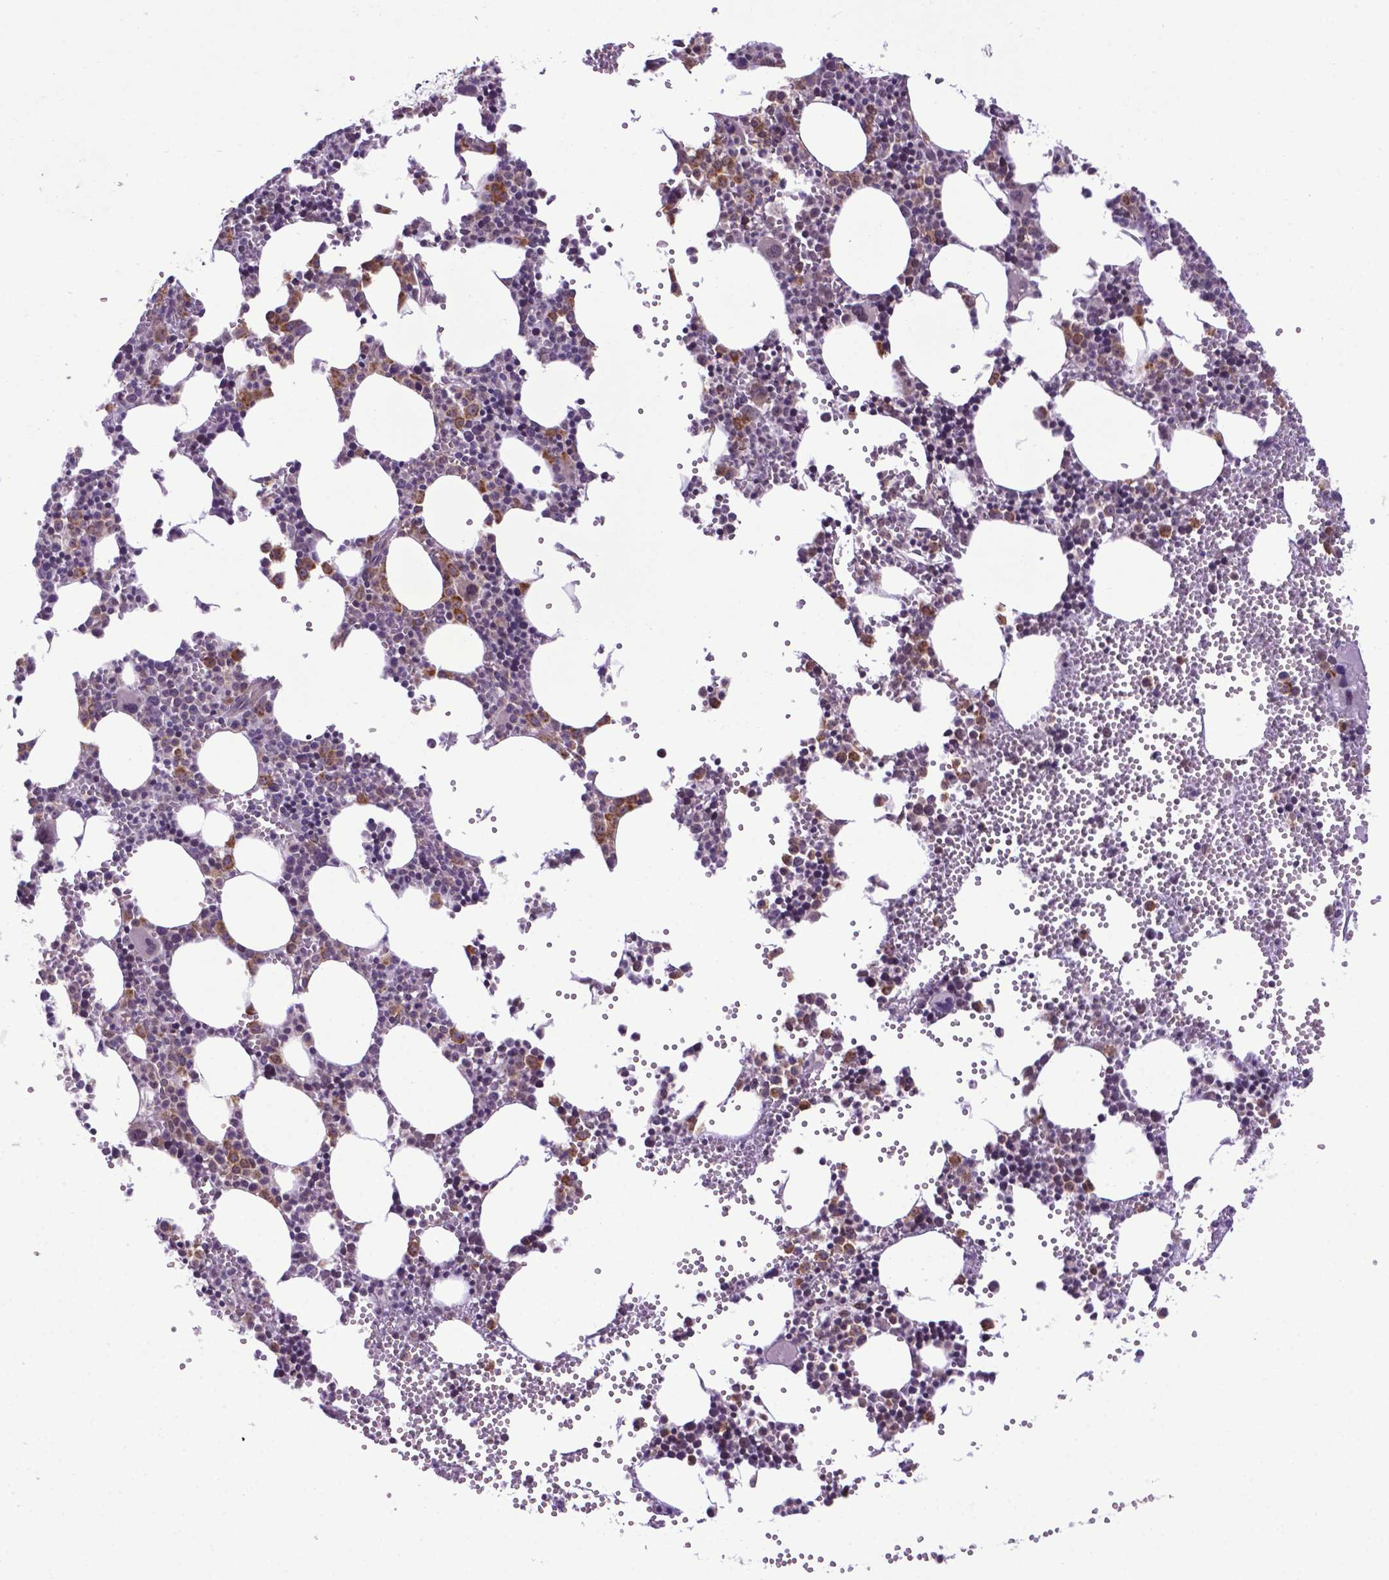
{"staining": {"intensity": "moderate", "quantity": "25%-75%", "location": "cytoplasmic/membranous,nuclear"}, "tissue": "bone marrow", "cell_type": "Hematopoietic cells", "image_type": "normal", "snomed": [{"axis": "morphology", "description": "Normal tissue, NOS"}, {"axis": "topography", "description": "Bone marrow"}], "caption": "A medium amount of moderate cytoplasmic/membranous,nuclear positivity is identified in approximately 25%-75% of hematopoietic cells in normal bone marrow.", "gene": "ENSG00000269590", "patient": {"sex": "male", "age": 89}}